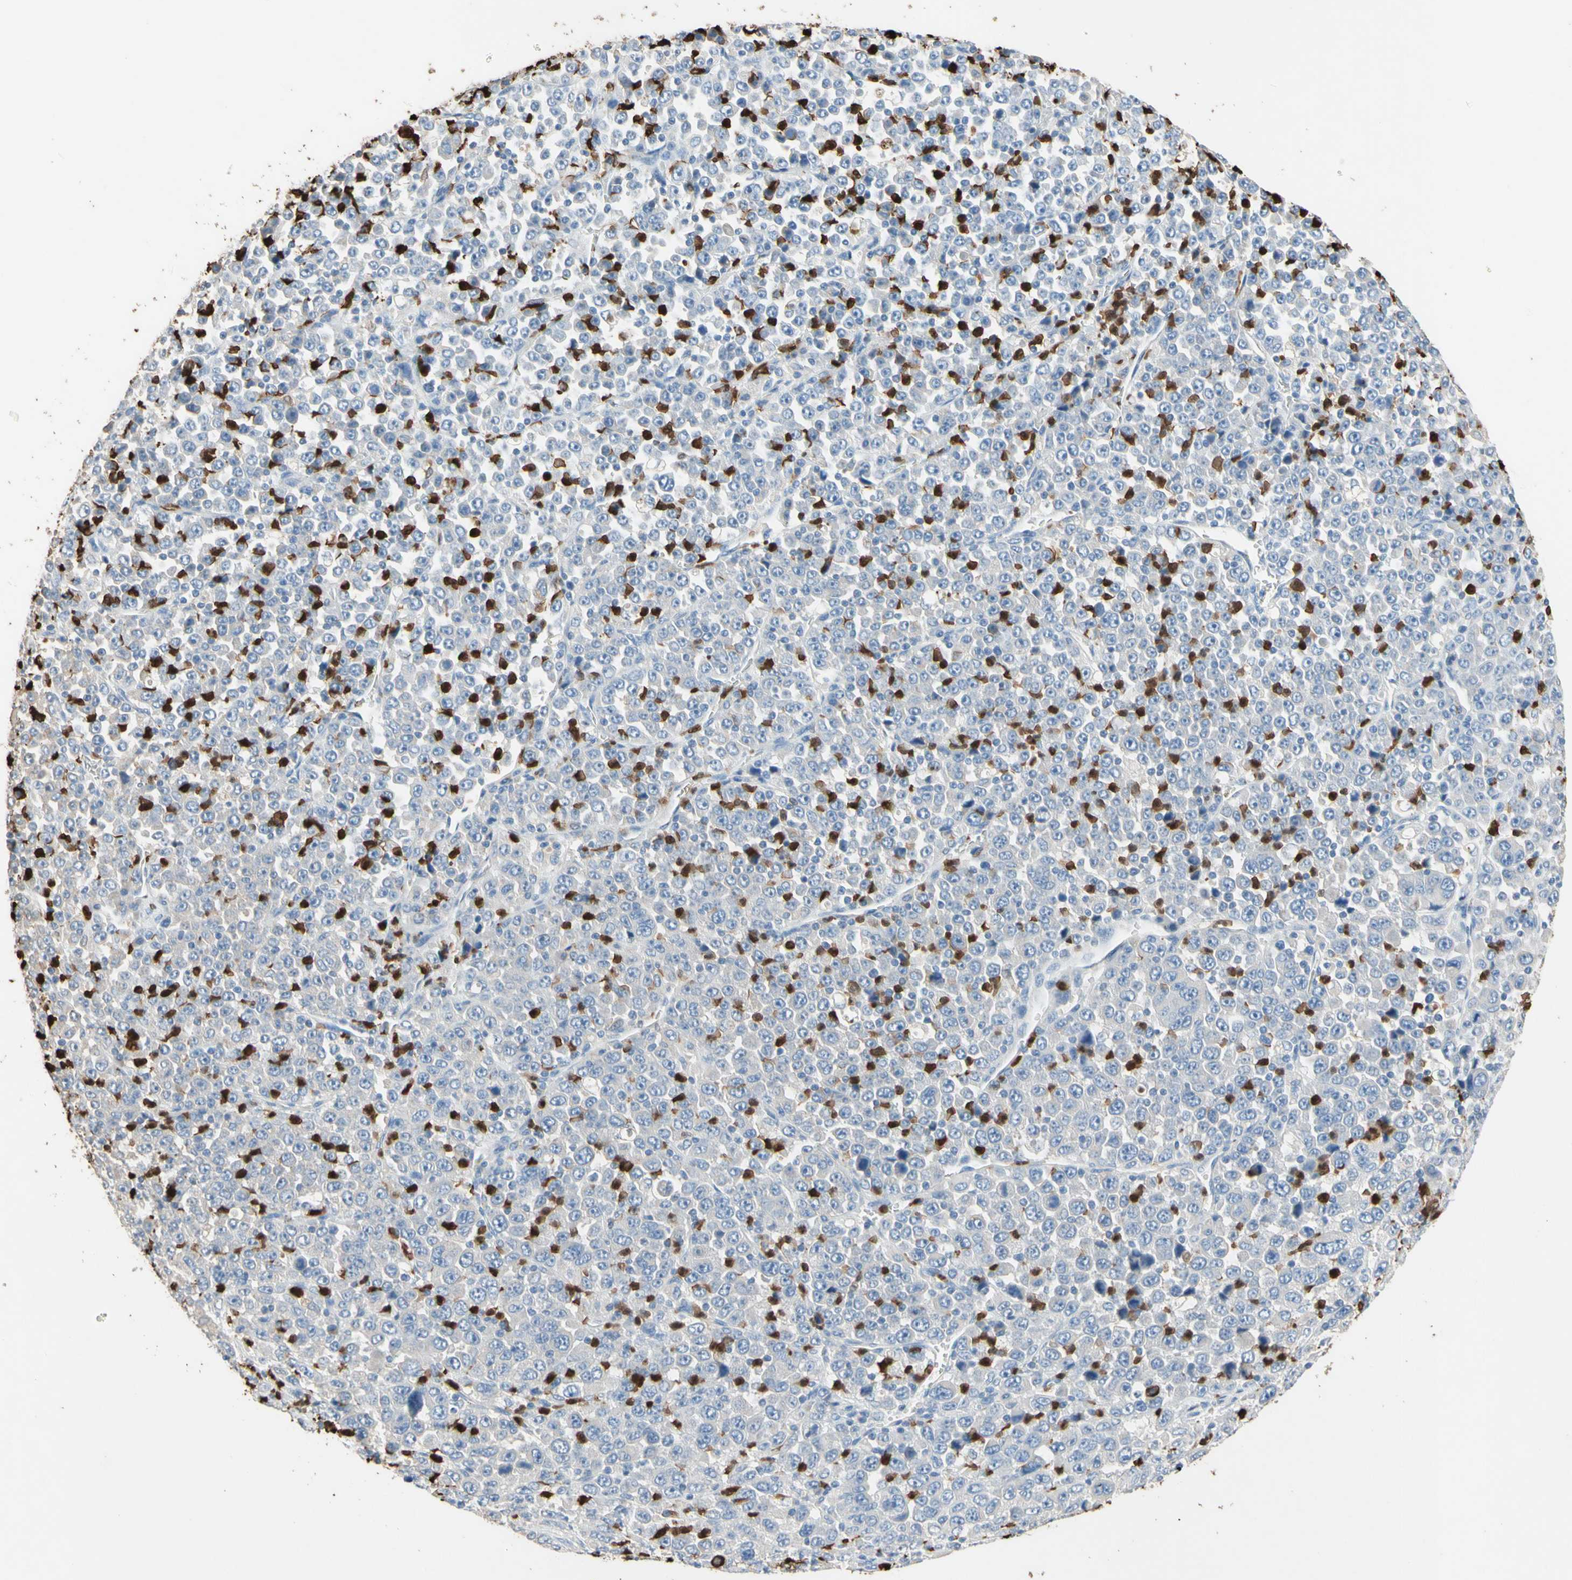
{"staining": {"intensity": "negative", "quantity": "none", "location": "none"}, "tissue": "stomach cancer", "cell_type": "Tumor cells", "image_type": "cancer", "snomed": [{"axis": "morphology", "description": "Normal tissue, NOS"}, {"axis": "morphology", "description": "Adenocarcinoma, NOS"}, {"axis": "topography", "description": "Stomach, upper"}, {"axis": "topography", "description": "Stomach"}], "caption": "High magnification brightfield microscopy of stomach cancer (adenocarcinoma) stained with DAB (brown) and counterstained with hematoxylin (blue): tumor cells show no significant expression.", "gene": "NFKBIZ", "patient": {"sex": "male", "age": 59}}